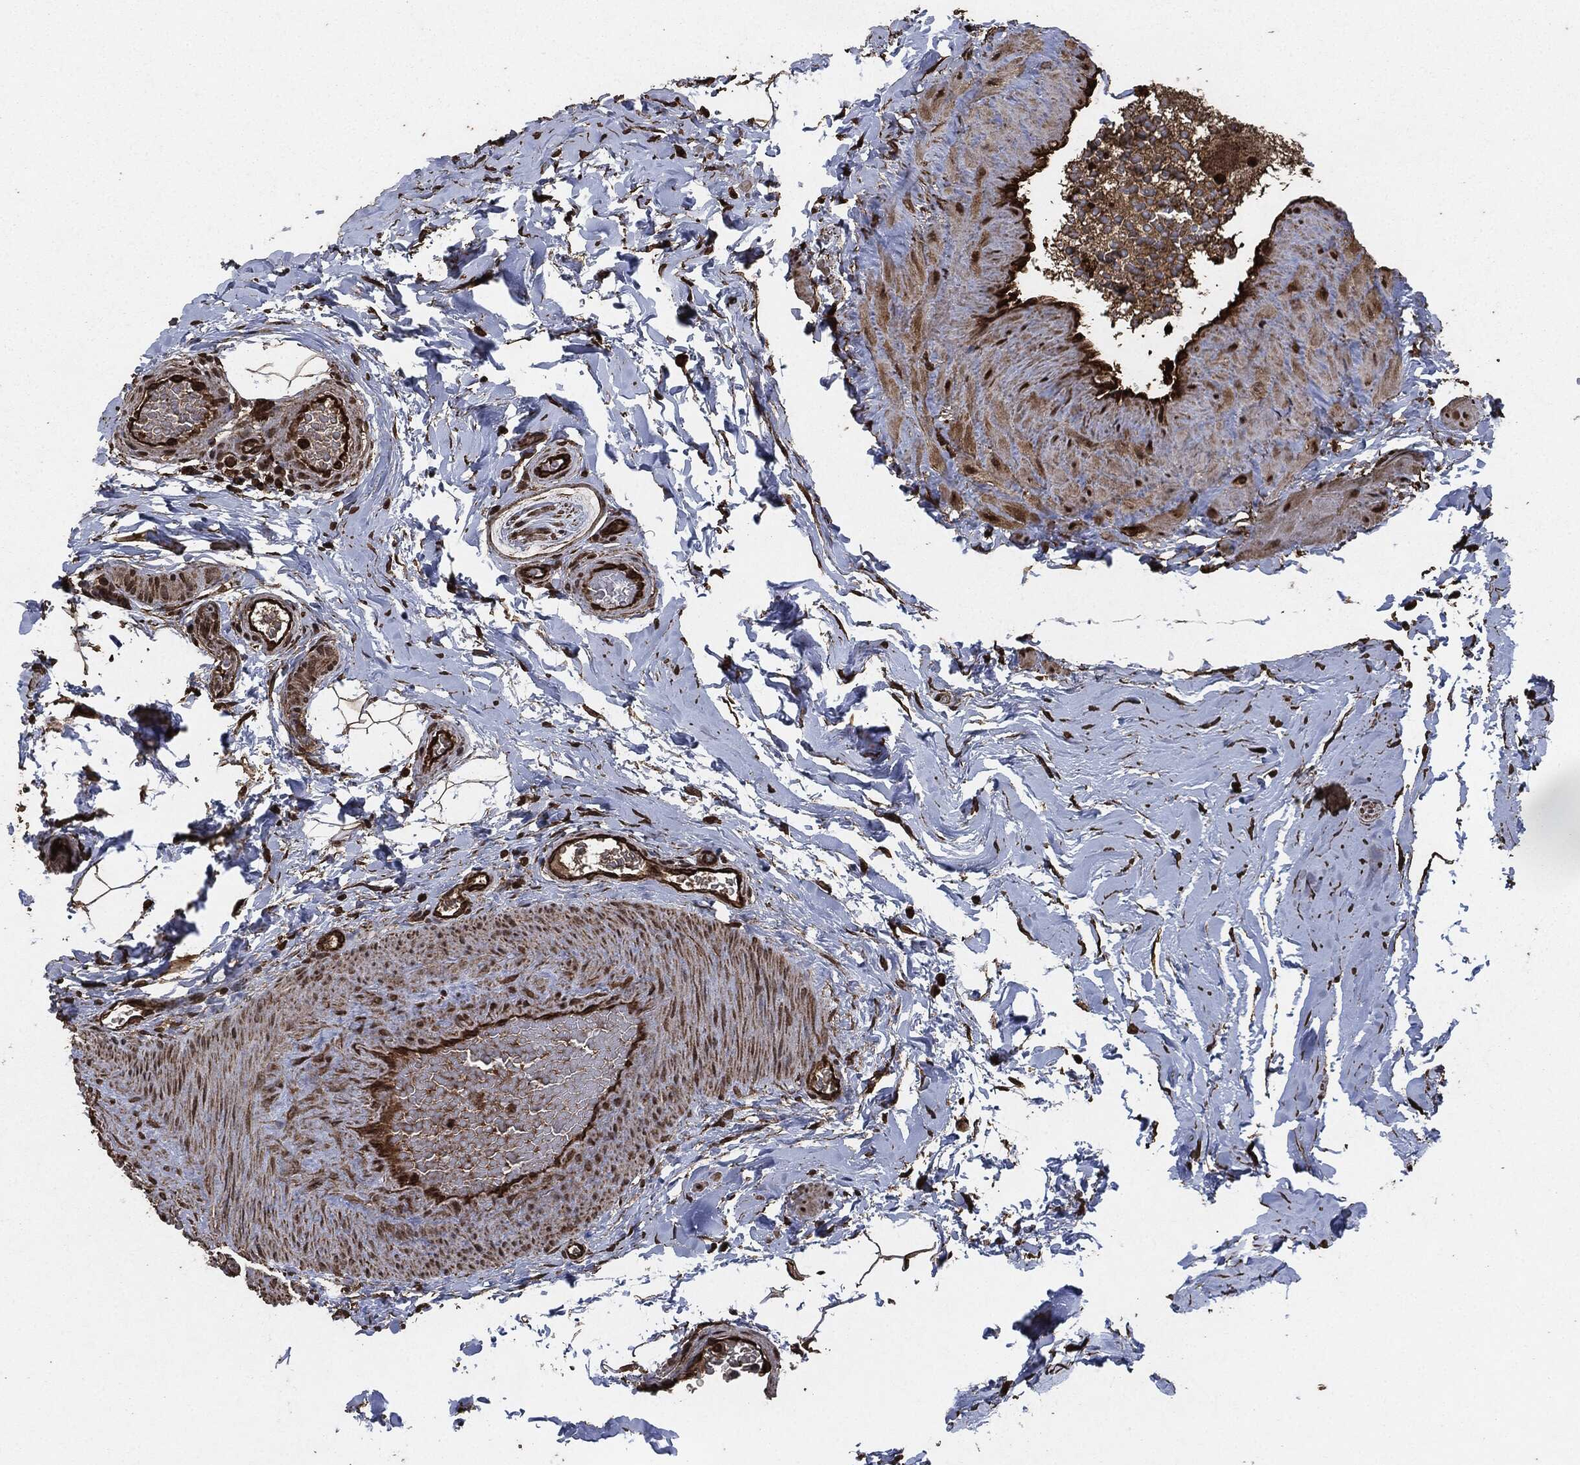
{"staining": {"intensity": "strong", "quantity": ">75%", "location": "cytoplasmic/membranous,nuclear"}, "tissue": "adipose tissue", "cell_type": "Adipocytes", "image_type": "normal", "snomed": [{"axis": "morphology", "description": "Normal tissue, NOS"}, {"axis": "topography", "description": "Soft tissue"}, {"axis": "topography", "description": "Vascular tissue"}], "caption": "A brown stain highlights strong cytoplasmic/membranous,nuclear staining of a protein in adipocytes of unremarkable adipose tissue.", "gene": "EGFR", "patient": {"sex": "male", "age": 41}}